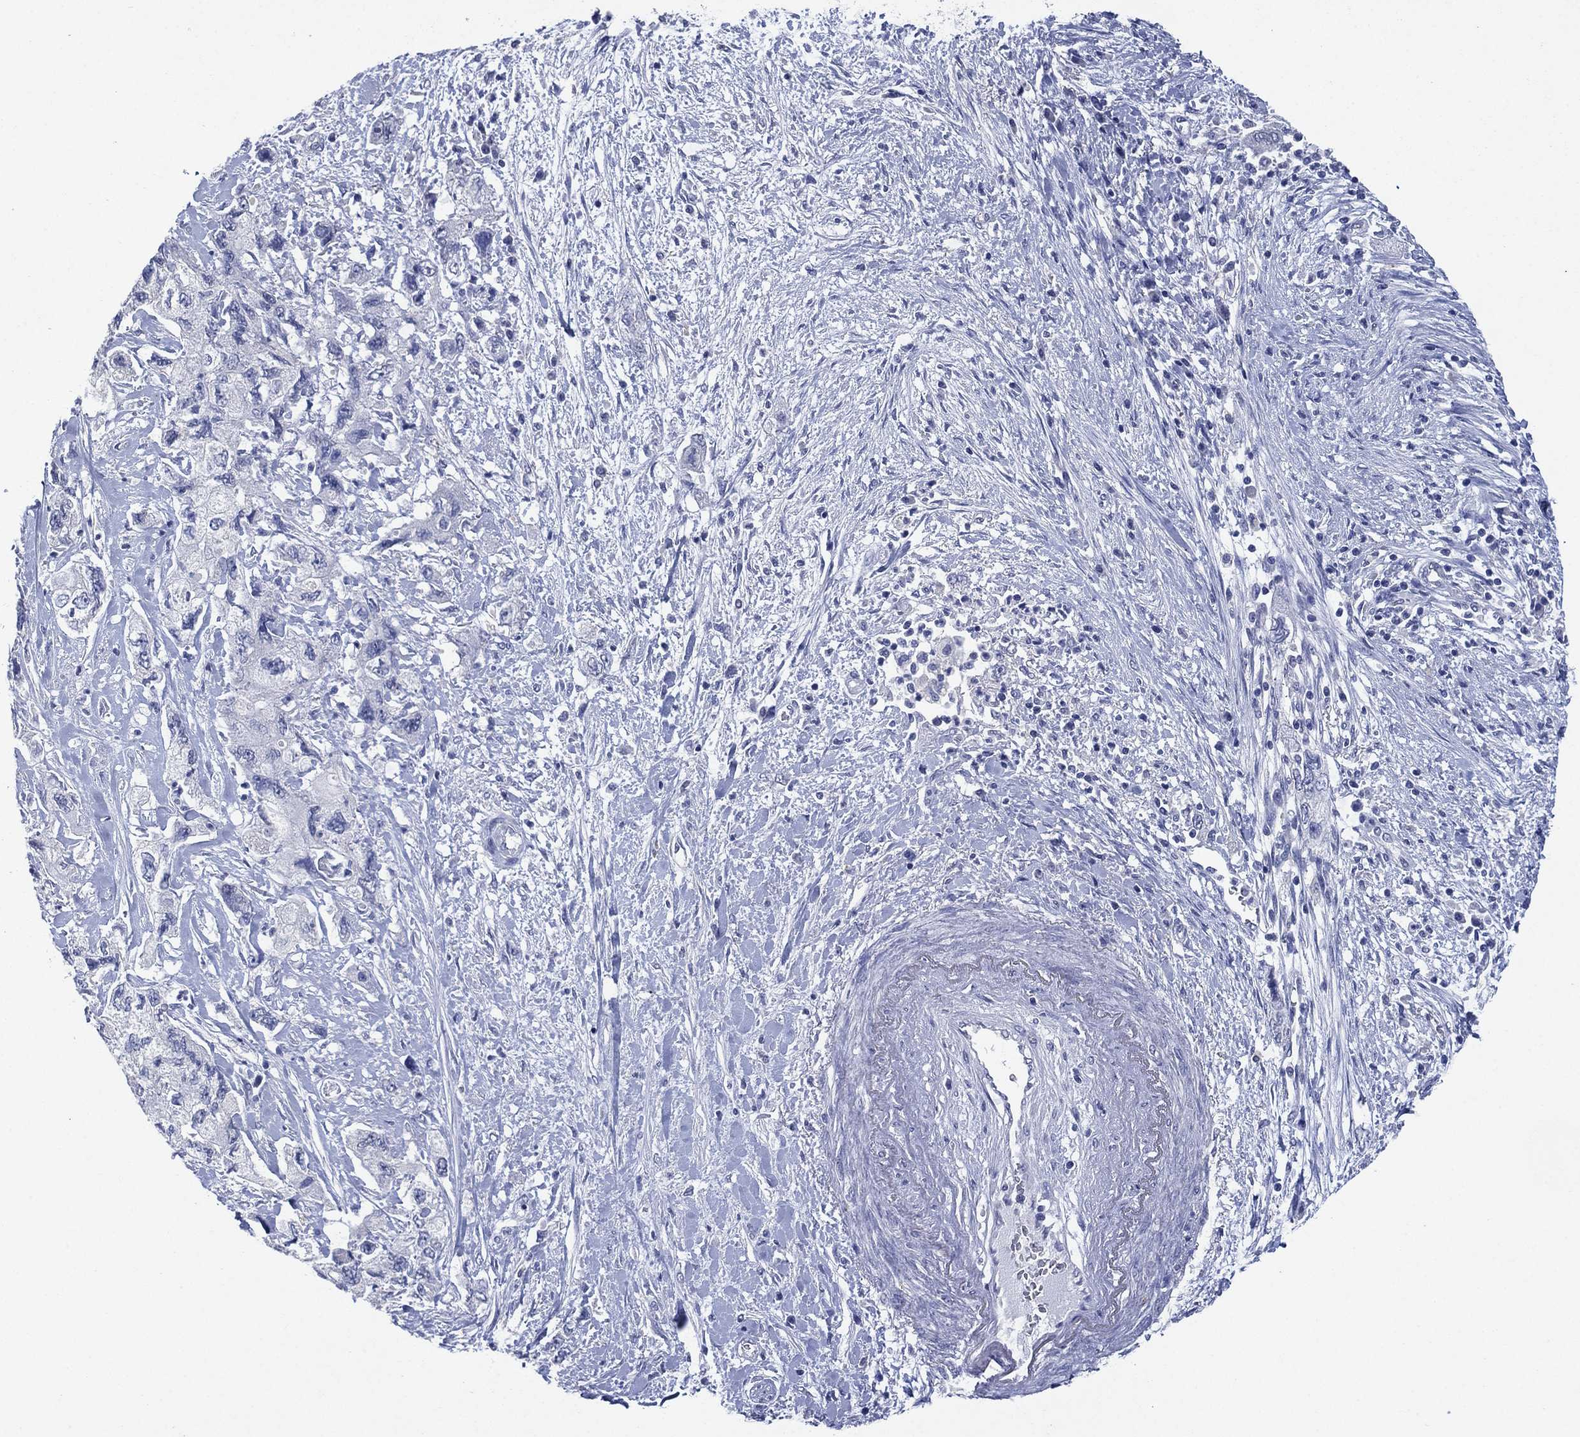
{"staining": {"intensity": "negative", "quantity": "none", "location": "none"}, "tissue": "pancreatic cancer", "cell_type": "Tumor cells", "image_type": "cancer", "snomed": [{"axis": "morphology", "description": "Adenocarcinoma, NOS"}, {"axis": "topography", "description": "Pancreas"}], "caption": "There is no significant staining in tumor cells of pancreatic cancer. The staining was performed using DAB (3,3'-diaminobenzidine) to visualize the protein expression in brown, while the nuclei were stained in blue with hematoxylin (Magnification: 20x).", "gene": "FSCN2", "patient": {"sex": "female", "age": 73}}